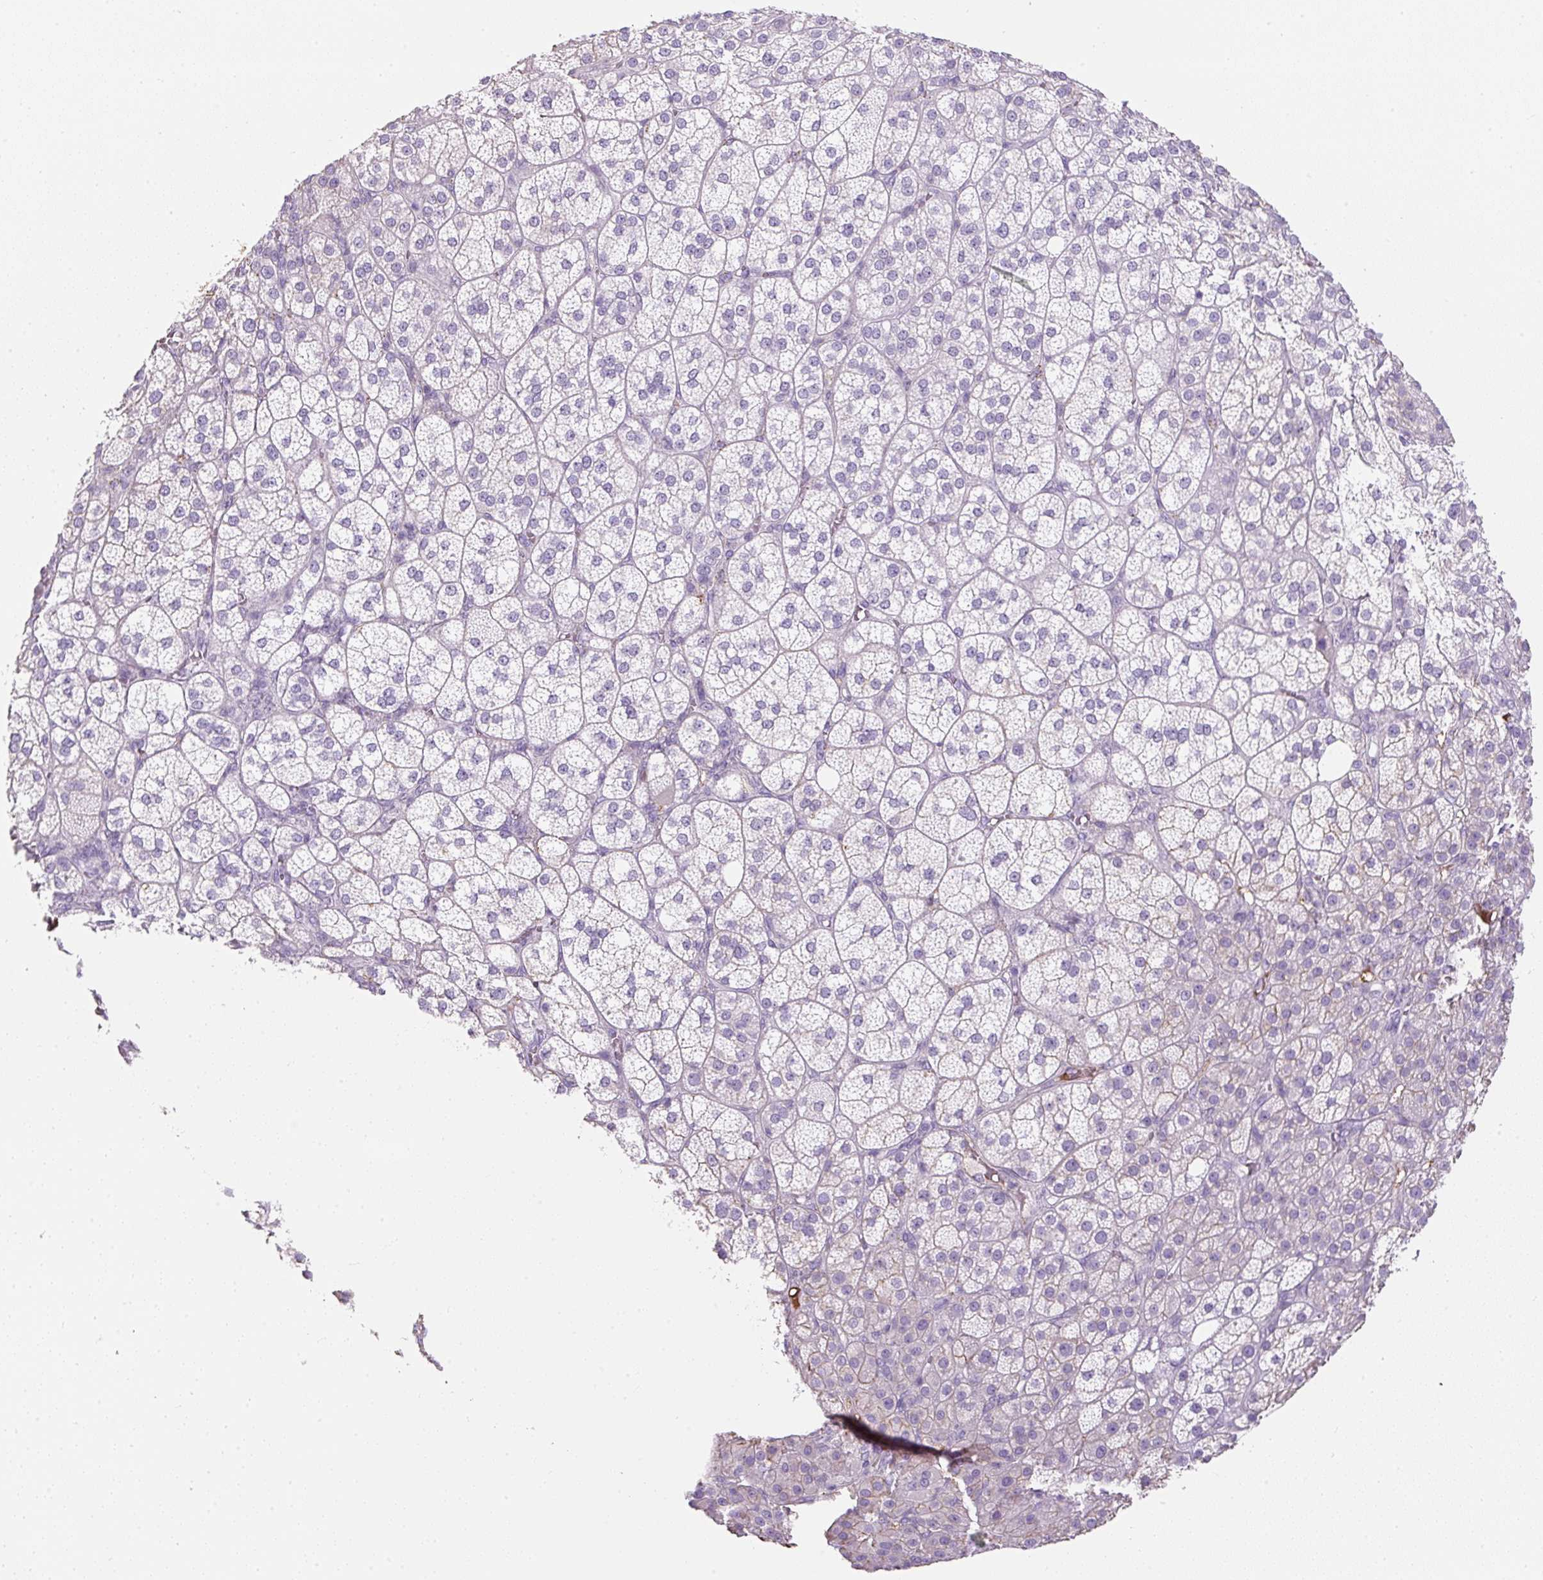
{"staining": {"intensity": "moderate", "quantity": "<25%", "location": "cytoplasmic/membranous"}, "tissue": "adrenal gland", "cell_type": "Glandular cells", "image_type": "normal", "snomed": [{"axis": "morphology", "description": "Normal tissue, NOS"}, {"axis": "topography", "description": "Adrenal gland"}], "caption": "Protein staining exhibits moderate cytoplasmic/membranous positivity in approximately <25% of glandular cells in benign adrenal gland. (DAB (3,3'-diaminobenzidine) IHC, brown staining for protein, blue staining for nuclei).", "gene": "APOA1", "patient": {"sex": "female", "age": 60}}